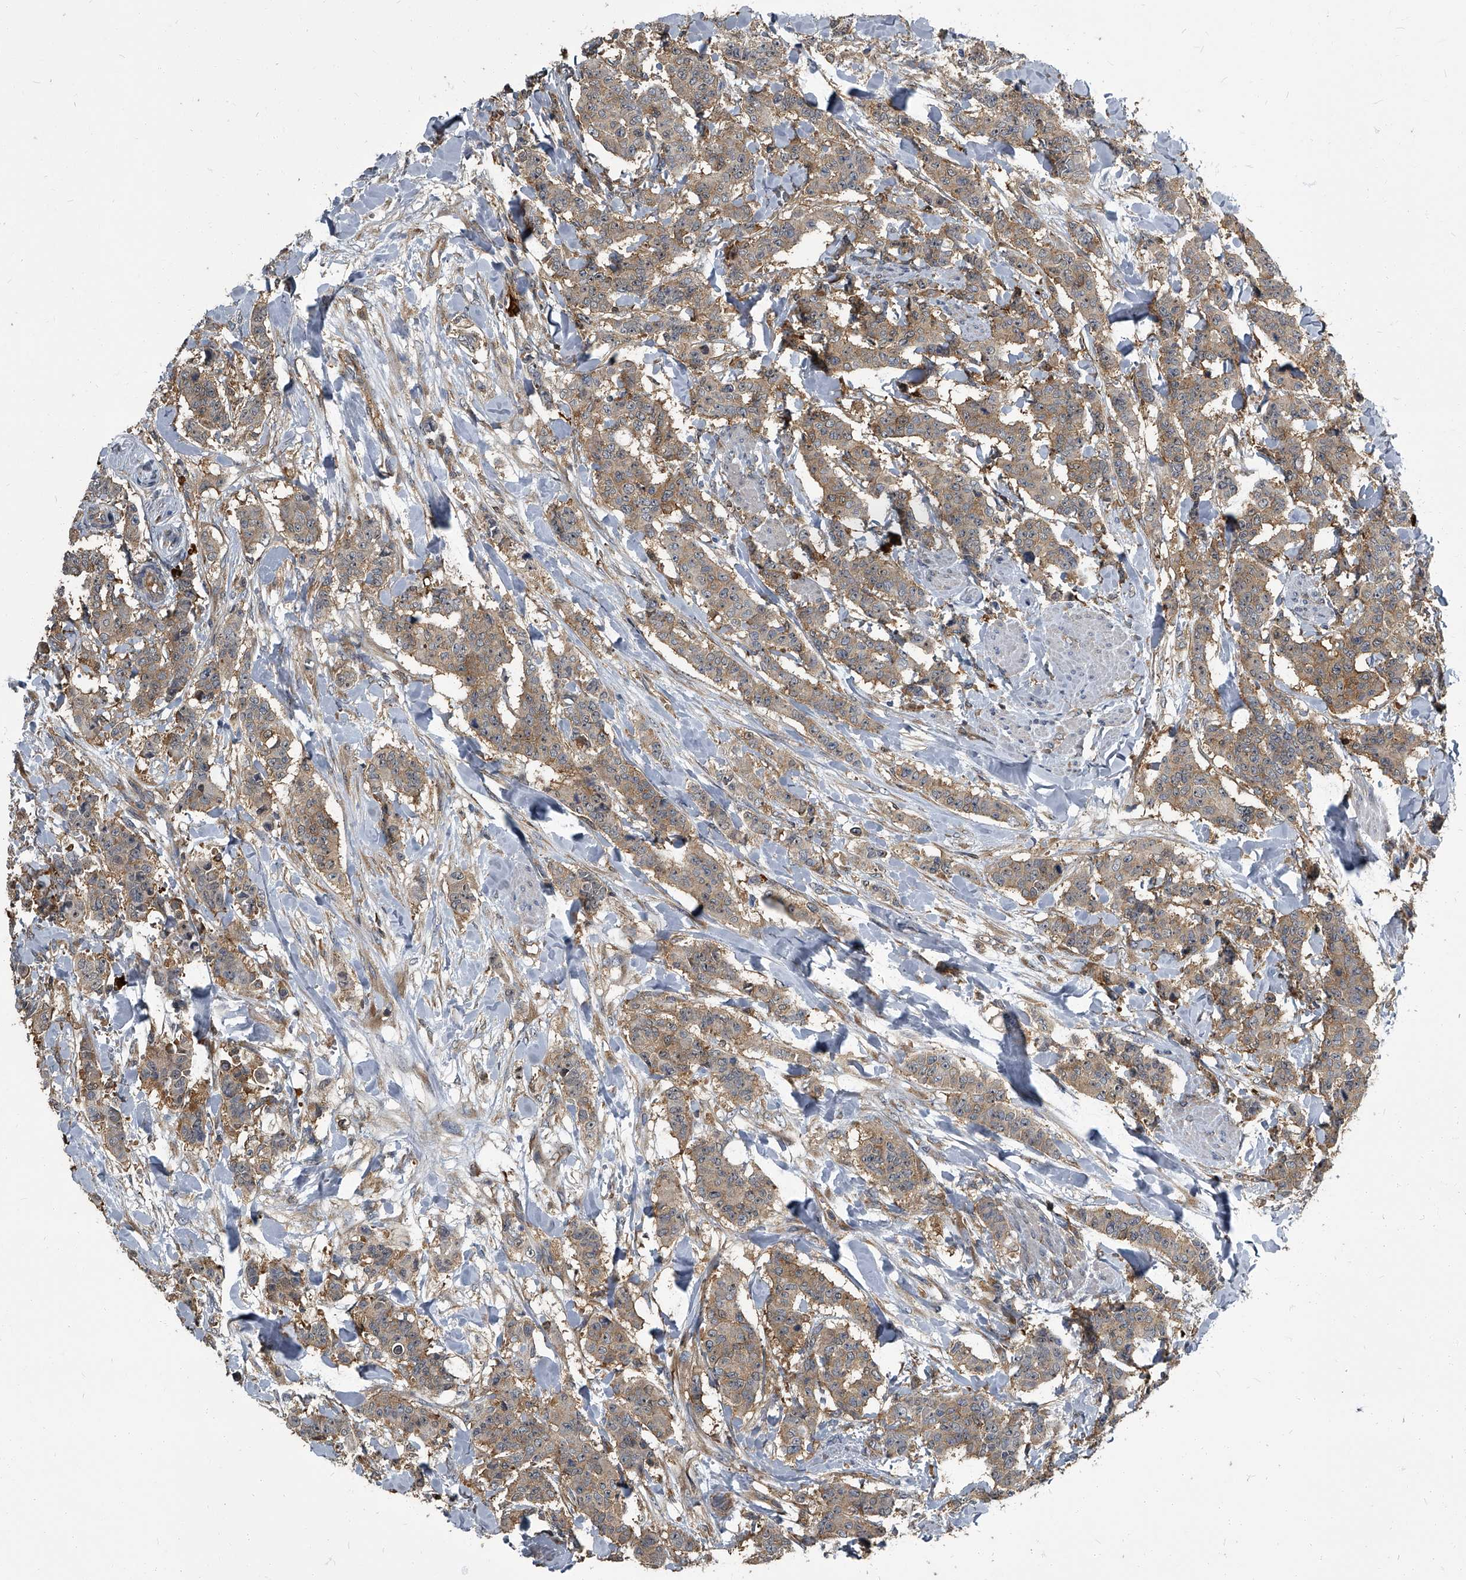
{"staining": {"intensity": "weak", "quantity": ">75%", "location": "cytoplasmic/membranous"}, "tissue": "breast cancer", "cell_type": "Tumor cells", "image_type": "cancer", "snomed": [{"axis": "morphology", "description": "Duct carcinoma"}, {"axis": "topography", "description": "Breast"}], "caption": "The immunohistochemical stain highlights weak cytoplasmic/membranous expression in tumor cells of breast intraductal carcinoma tissue.", "gene": "CDV3", "patient": {"sex": "female", "age": 40}}